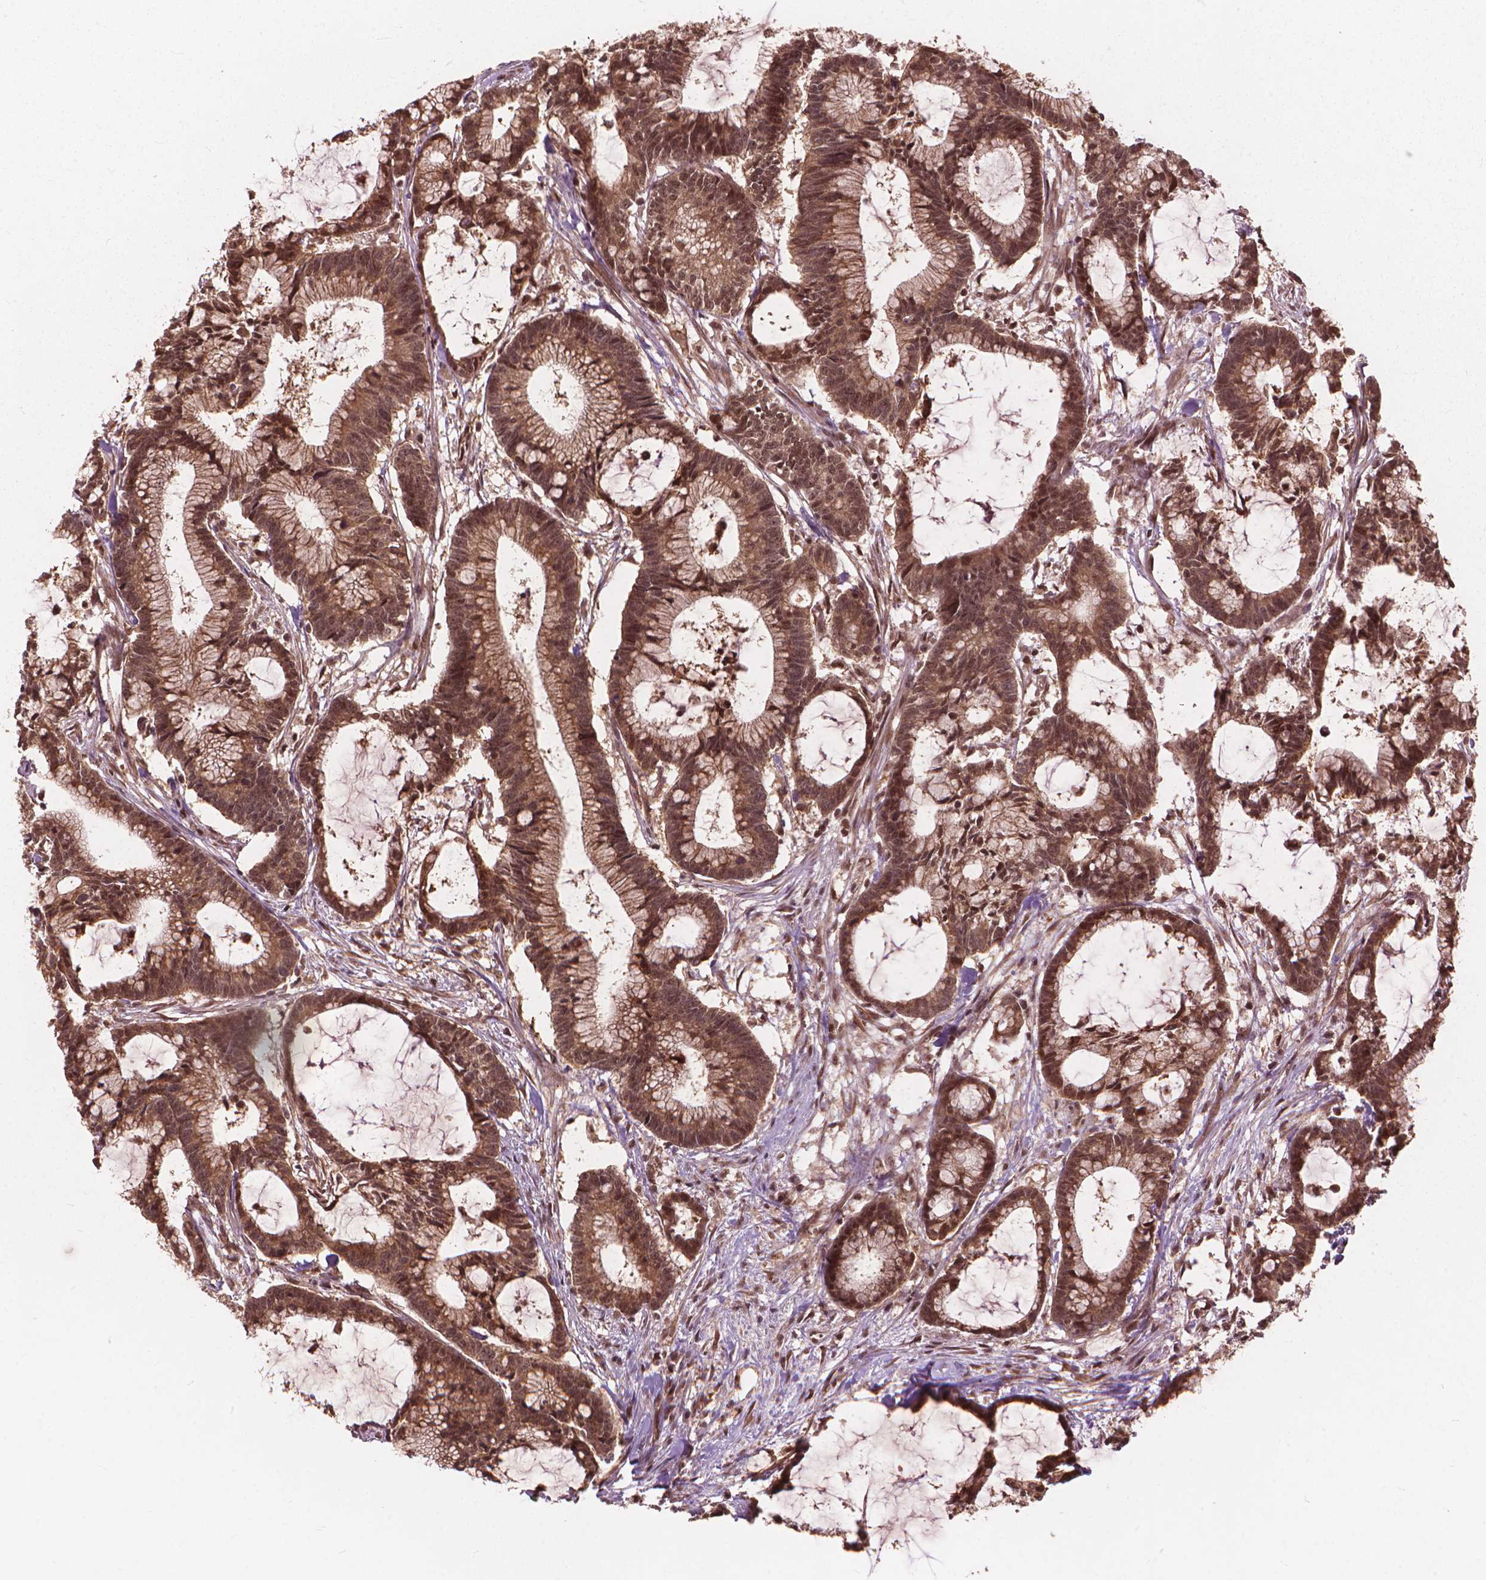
{"staining": {"intensity": "moderate", "quantity": ">75%", "location": "cytoplasmic/membranous,nuclear"}, "tissue": "colorectal cancer", "cell_type": "Tumor cells", "image_type": "cancer", "snomed": [{"axis": "morphology", "description": "Adenocarcinoma, NOS"}, {"axis": "topography", "description": "Colon"}], "caption": "Protein expression analysis of adenocarcinoma (colorectal) shows moderate cytoplasmic/membranous and nuclear expression in about >75% of tumor cells. The staining is performed using DAB (3,3'-diaminobenzidine) brown chromogen to label protein expression. The nuclei are counter-stained blue using hematoxylin.", "gene": "SSU72", "patient": {"sex": "female", "age": 78}}